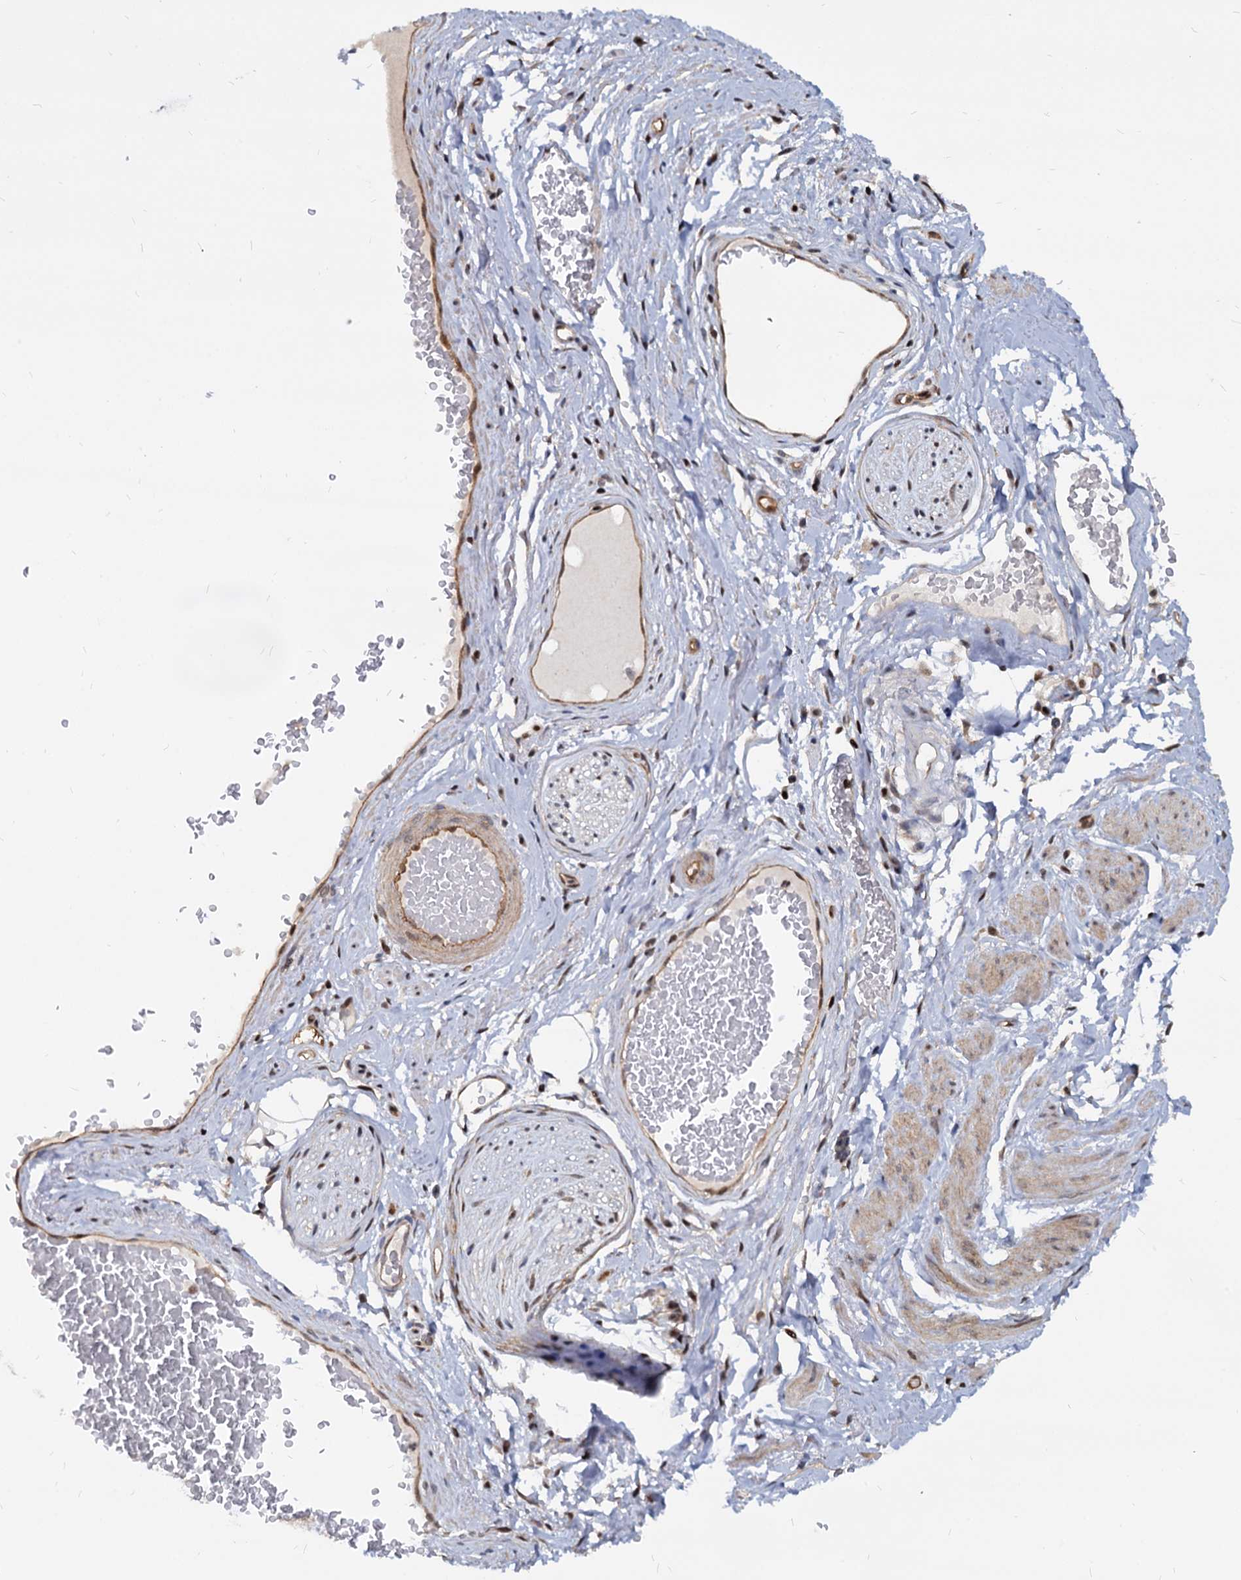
{"staining": {"intensity": "moderate", "quantity": "25%-75%", "location": "cytoplasmic/membranous,nuclear"}, "tissue": "adipose tissue", "cell_type": "Adipocytes", "image_type": "normal", "snomed": [{"axis": "morphology", "description": "Normal tissue, NOS"}, {"axis": "morphology", "description": "Adenocarcinoma, NOS"}, {"axis": "topography", "description": "Rectum"}, {"axis": "topography", "description": "Vagina"}, {"axis": "topography", "description": "Peripheral nerve tissue"}], "caption": "Normal adipose tissue demonstrates moderate cytoplasmic/membranous,nuclear staining in about 25%-75% of adipocytes, visualized by immunohistochemistry.", "gene": "UBLCP1", "patient": {"sex": "female", "age": 71}}